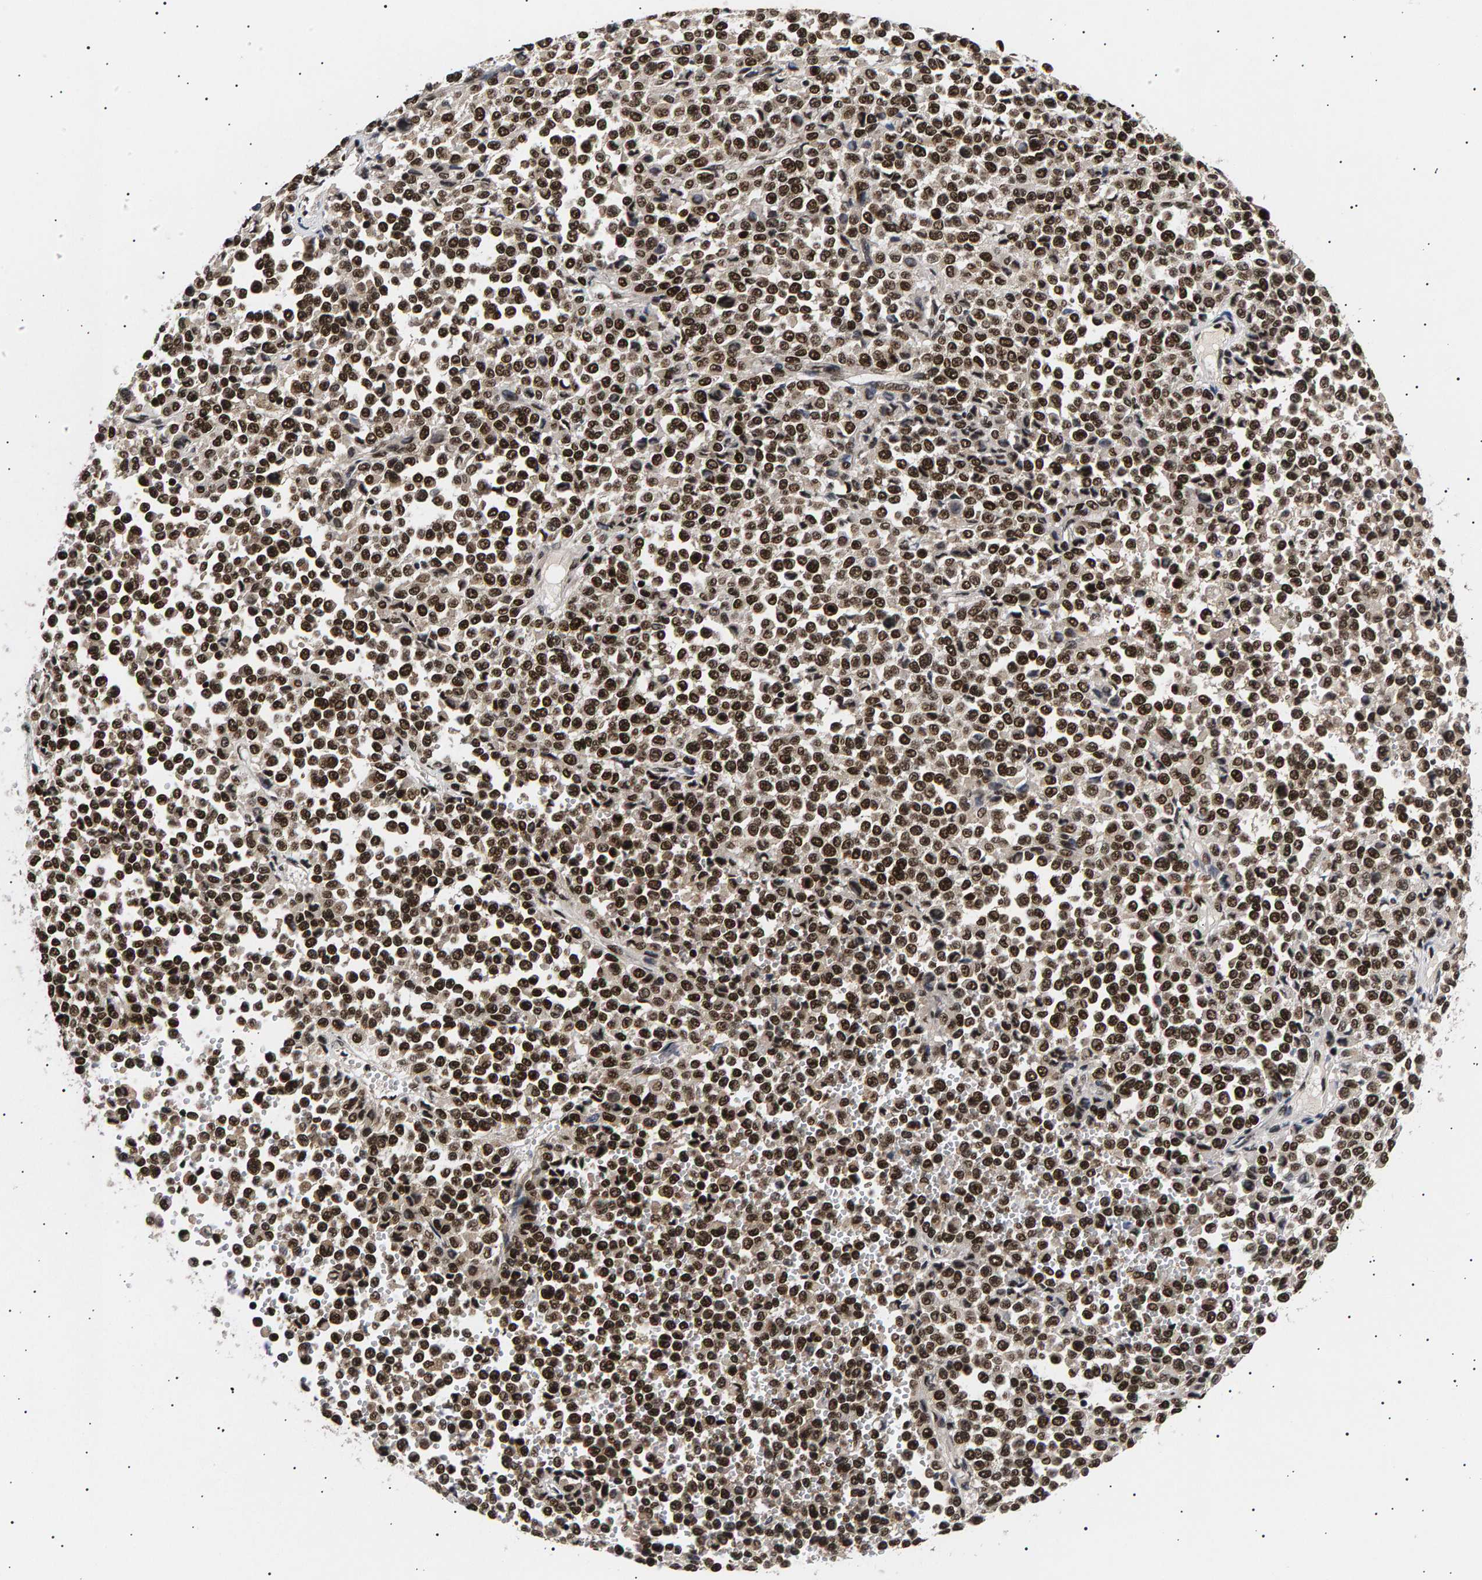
{"staining": {"intensity": "strong", "quantity": ">75%", "location": "nuclear"}, "tissue": "melanoma", "cell_type": "Tumor cells", "image_type": "cancer", "snomed": [{"axis": "morphology", "description": "Malignant melanoma, Metastatic site"}, {"axis": "topography", "description": "Pancreas"}], "caption": "The photomicrograph shows immunohistochemical staining of melanoma. There is strong nuclear positivity is identified in about >75% of tumor cells.", "gene": "ANKRD40", "patient": {"sex": "female", "age": 30}}